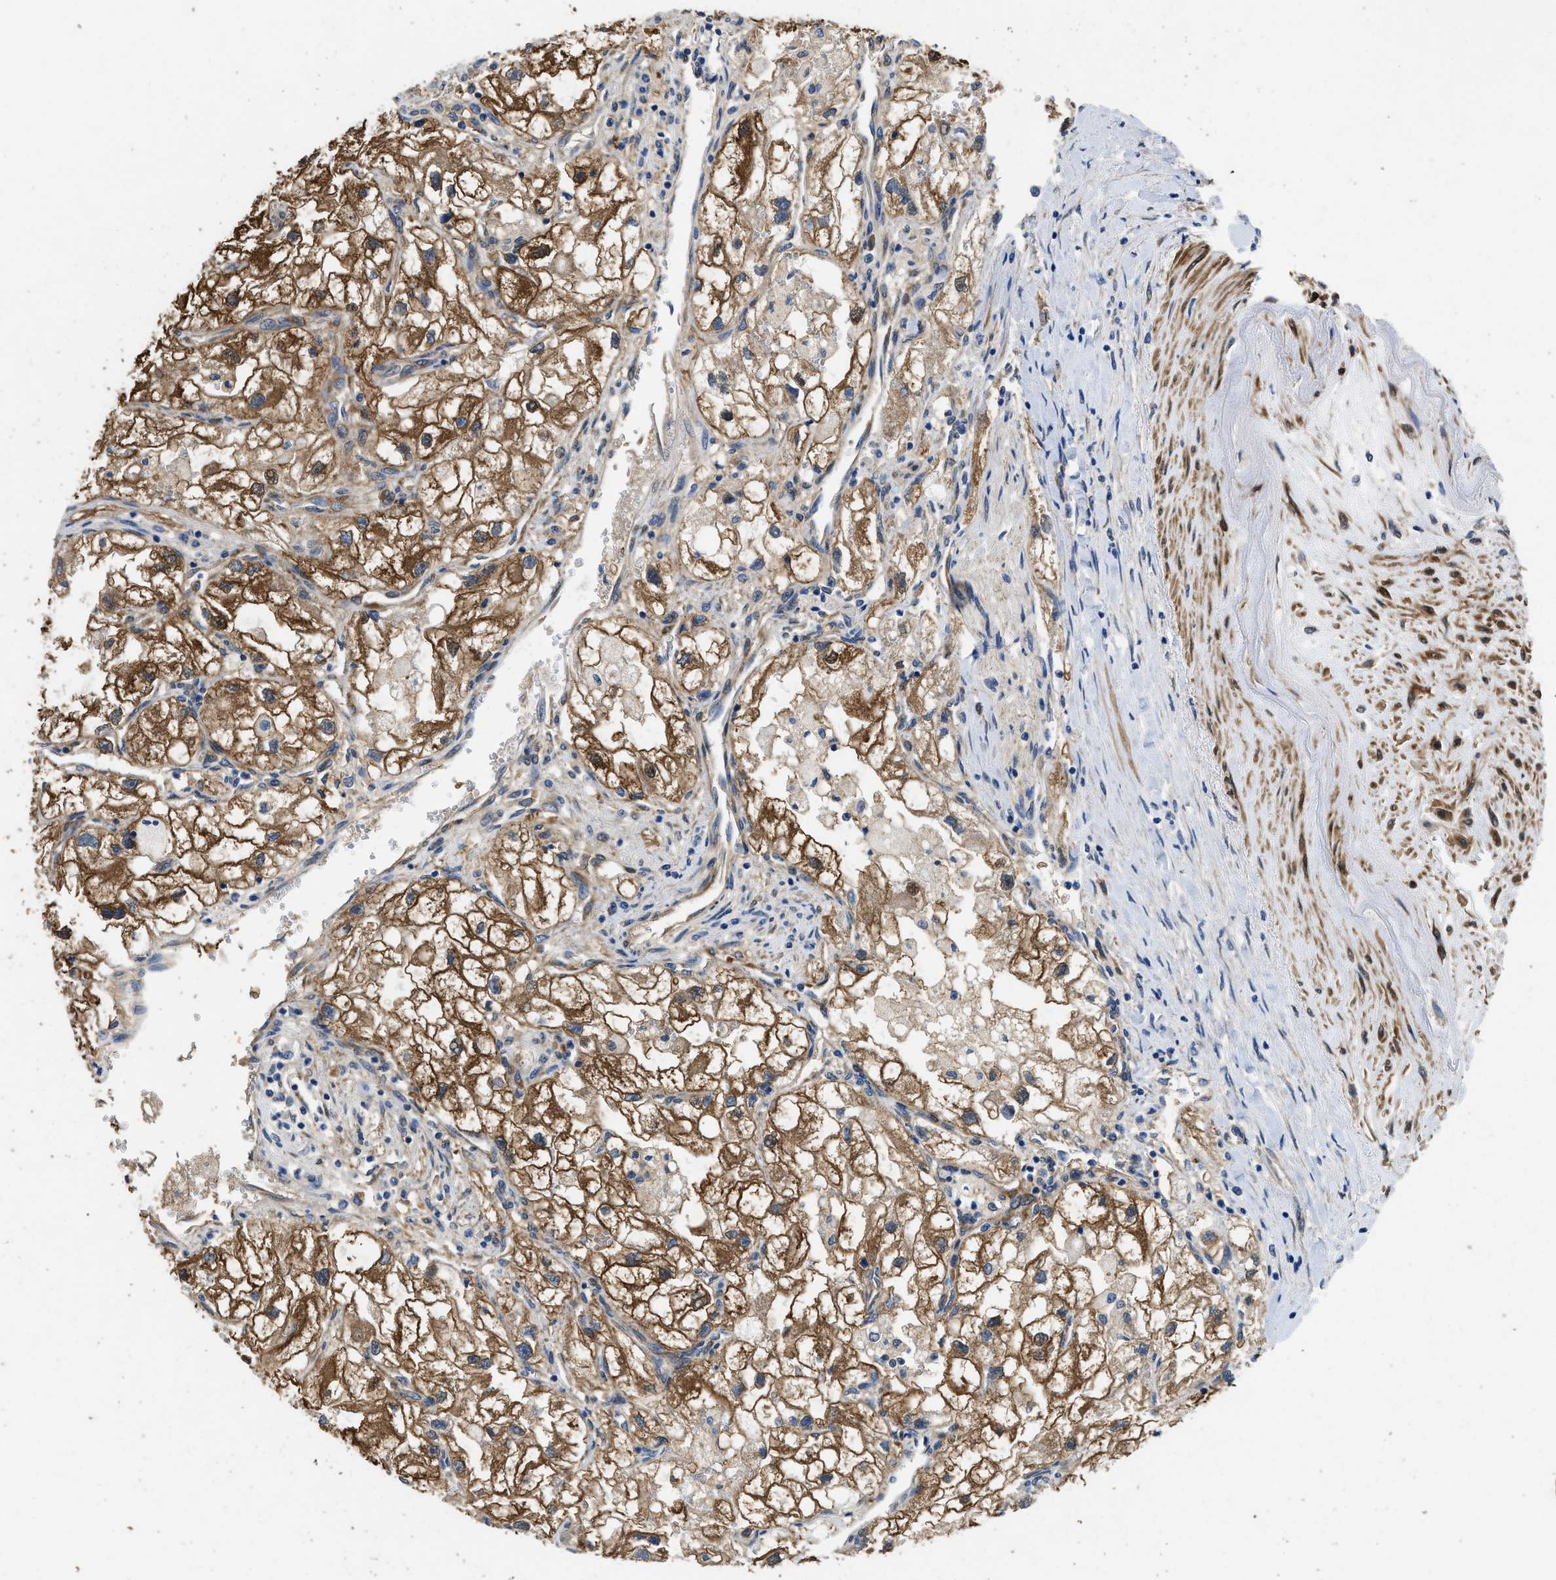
{"staining": {"intensity": "strong", "quantity": ">75%", "location": "cytoplasmic/membranous"}, "tissue": "renal cancer", "cell_type": "Tumor cells", "image_type": "cancer", "snomed": [{"axis": "morphology", "description": "Adenocarcinoma, NOS"}, {"axis": "topography", "description": "Kidney"}], "caption": "Renal cancer (adenocarcinoma) tissue reveals strong cytoplasmic/membranous expression in about >75% of tumor cells, visualized by immunohistochemistry.", "gene": "RAPH1", "patient": {"sex": "female", "age": 70}}